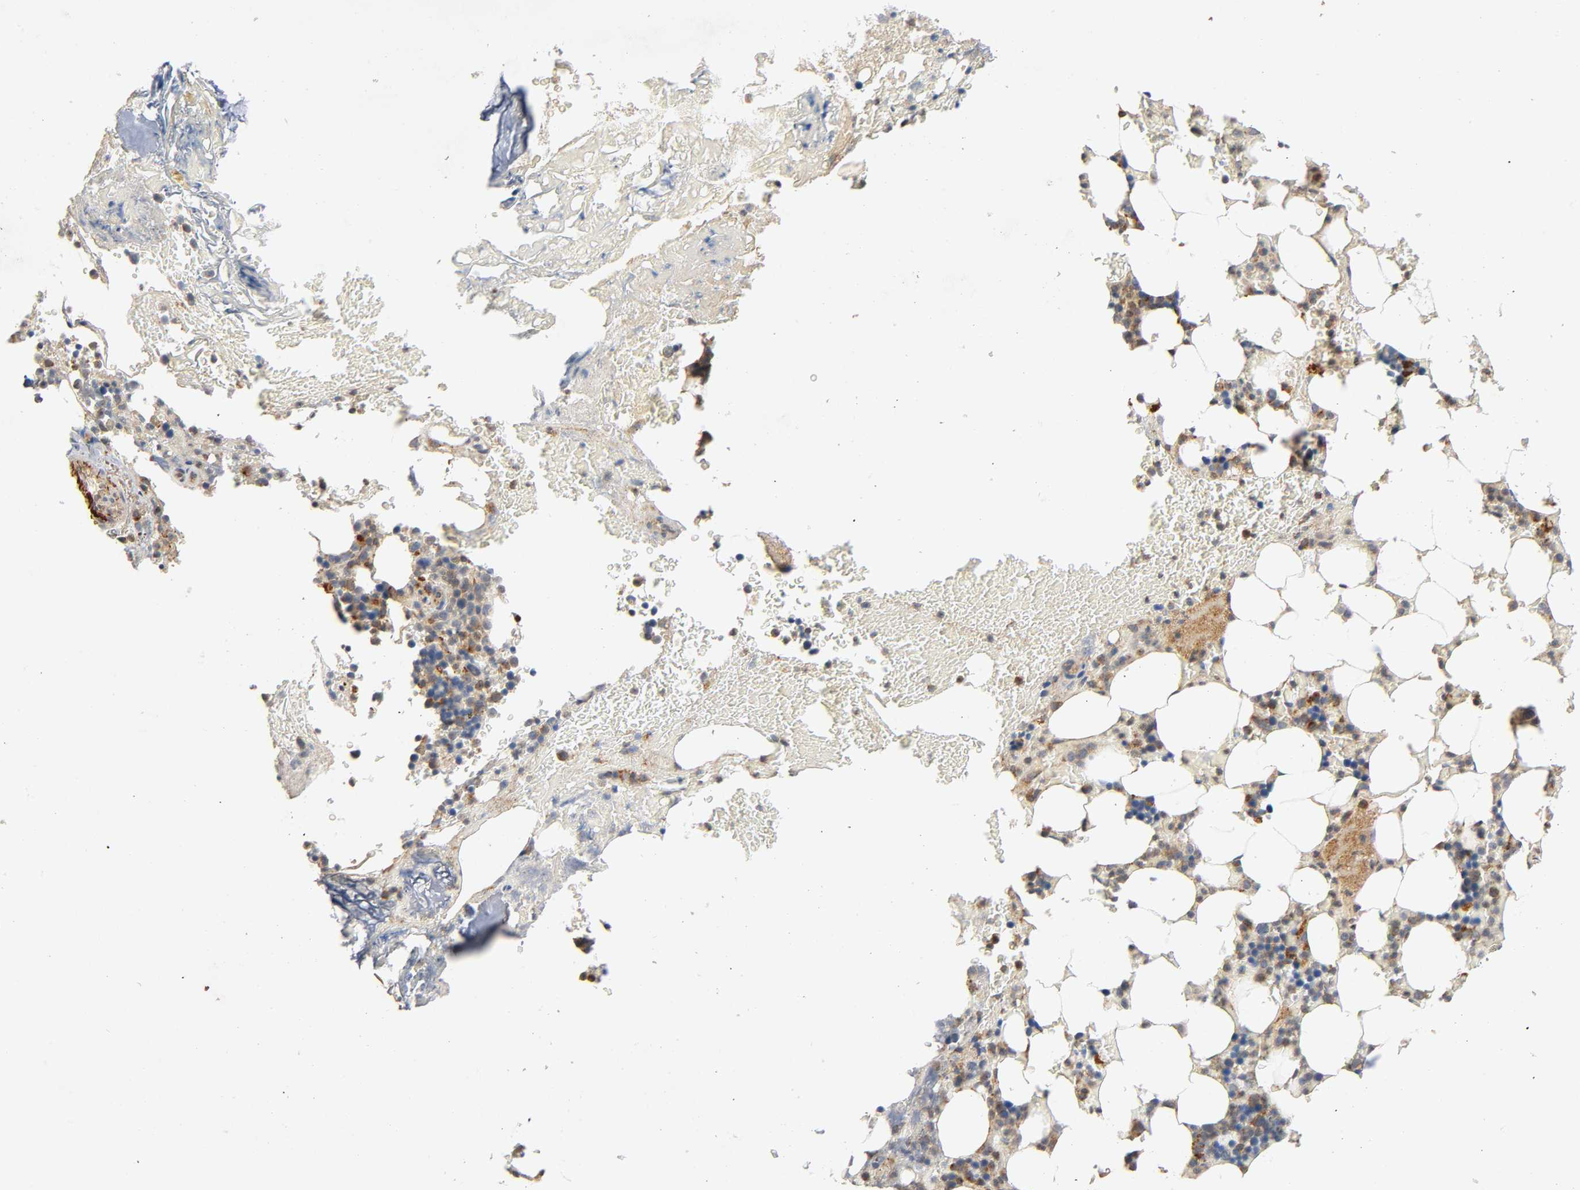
{"staining": {"intensity": "moderate", "quantity": "25%-75%", "location": "cytoplasmic/membranous"}, "tissue": "bone marrow", "cell_type": "Hematopoietic cells", "image_type": "normal", "snomed": [{"axis": "morphology", "description": "Normal tissue, NOS"}, {"axis": "topography", "description": "Bone marrow"}], "caption": "A medium amount of moderate cytoplasmic/membranous positivity is present in about 25%-75% of hematopoietic cells in benign bone marrow.", "gene": "IKBKB", "patient": {"sex": "female", "age": 73}}